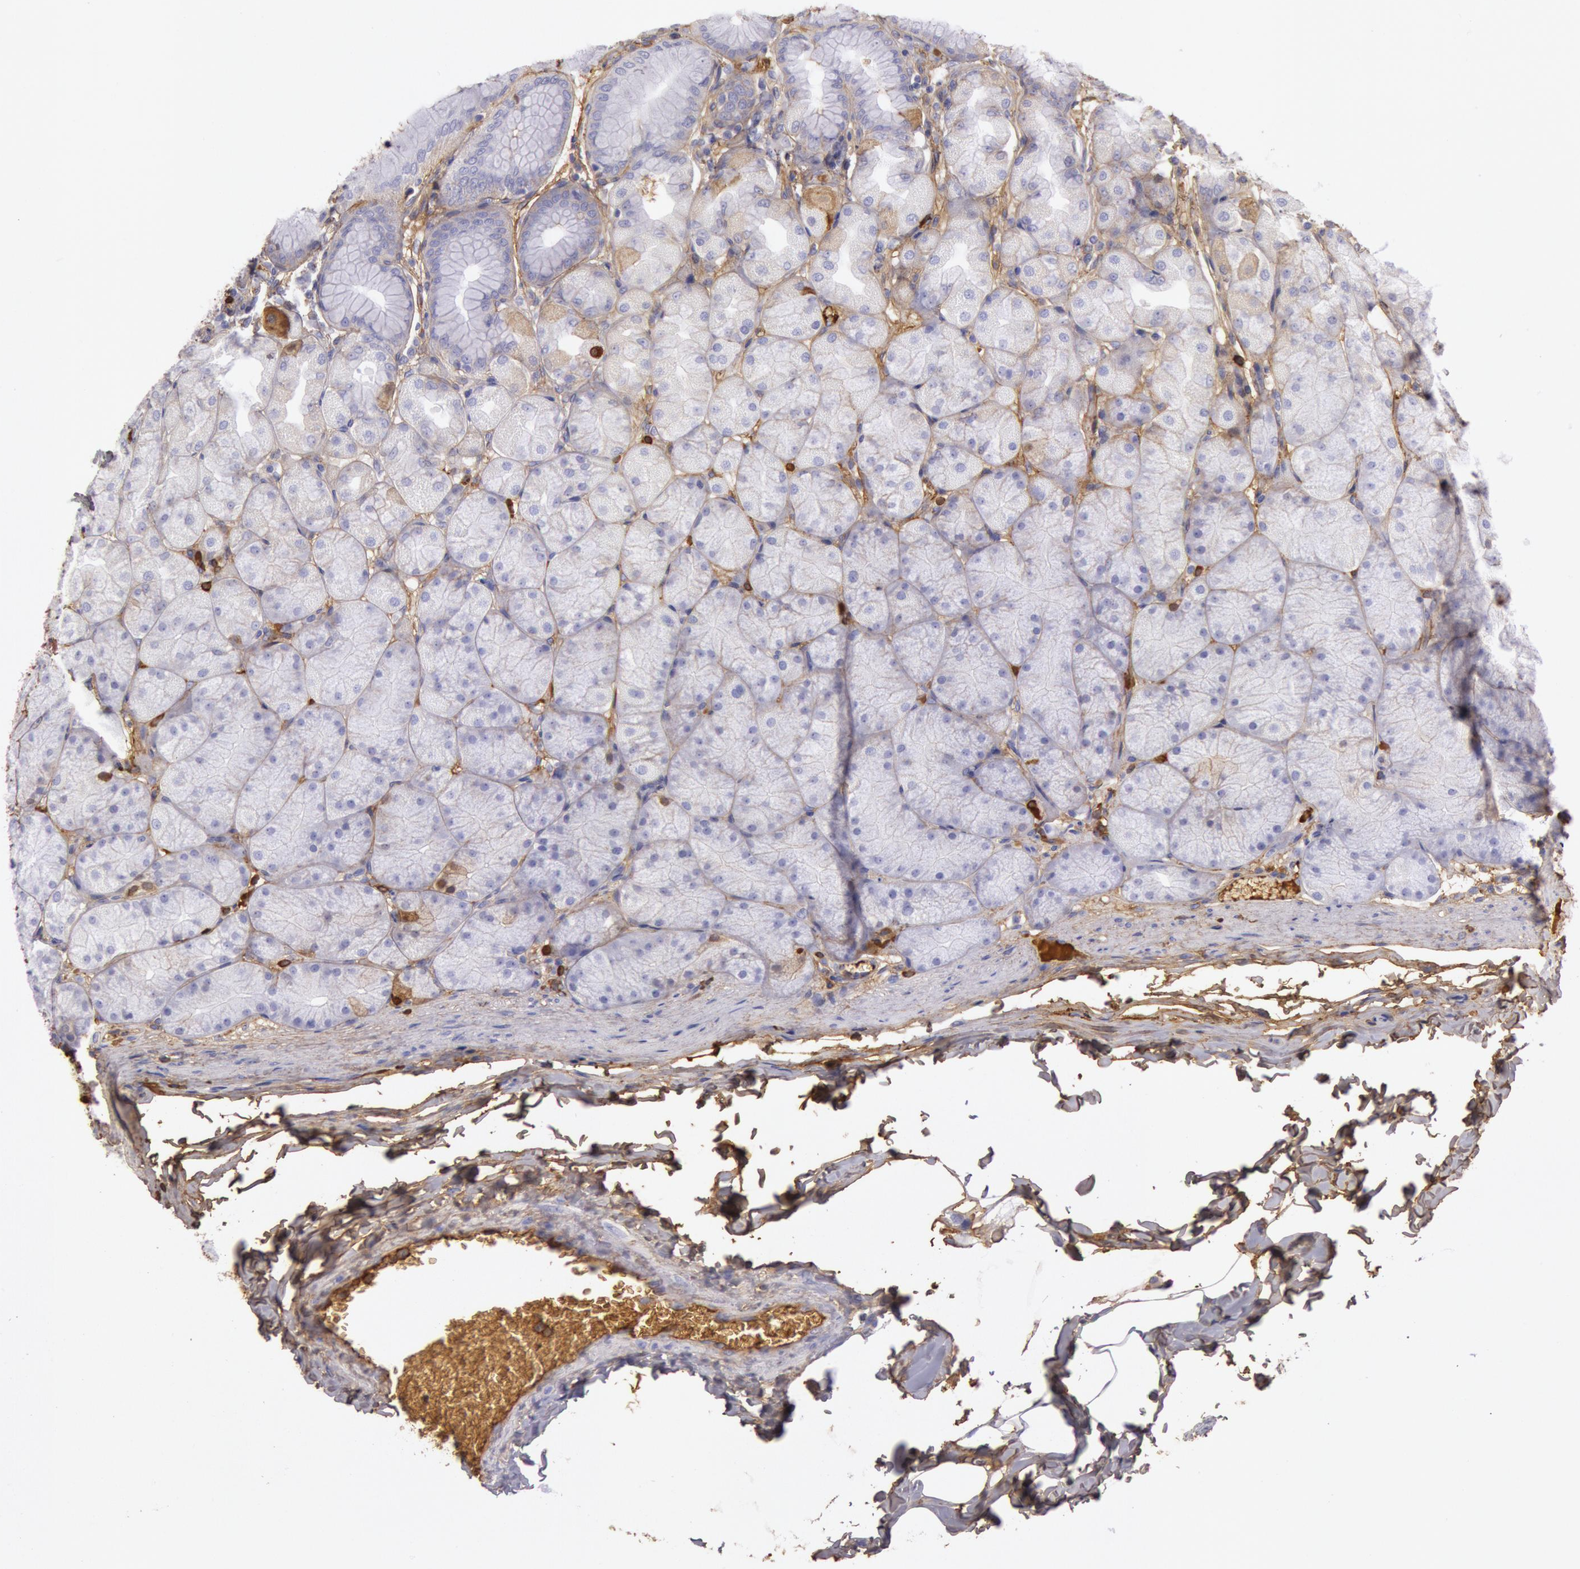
{"staining": {"intensity": "moderate", "quantity": "<25%", "location": "cytoplasmic/membranous"}, "tissue": "stomach", "cell_type": "Glandular cells", "image_type": "normal", "snomed": [{"axis": "morphology", "description": "Normal tissue, NOS"}, {"axis": "topography", "description": "Stomach, upper"}], "caption": "A brown stain labels moderate cytoplasmic/membranous positivity of a protein in glandular cells of unremarkable human stomach. The protein of interest is shown in brown color, while the nuclei are stained blue.", "gene": "IGHG1", "patient": {"sex": "female", "age": 56}}